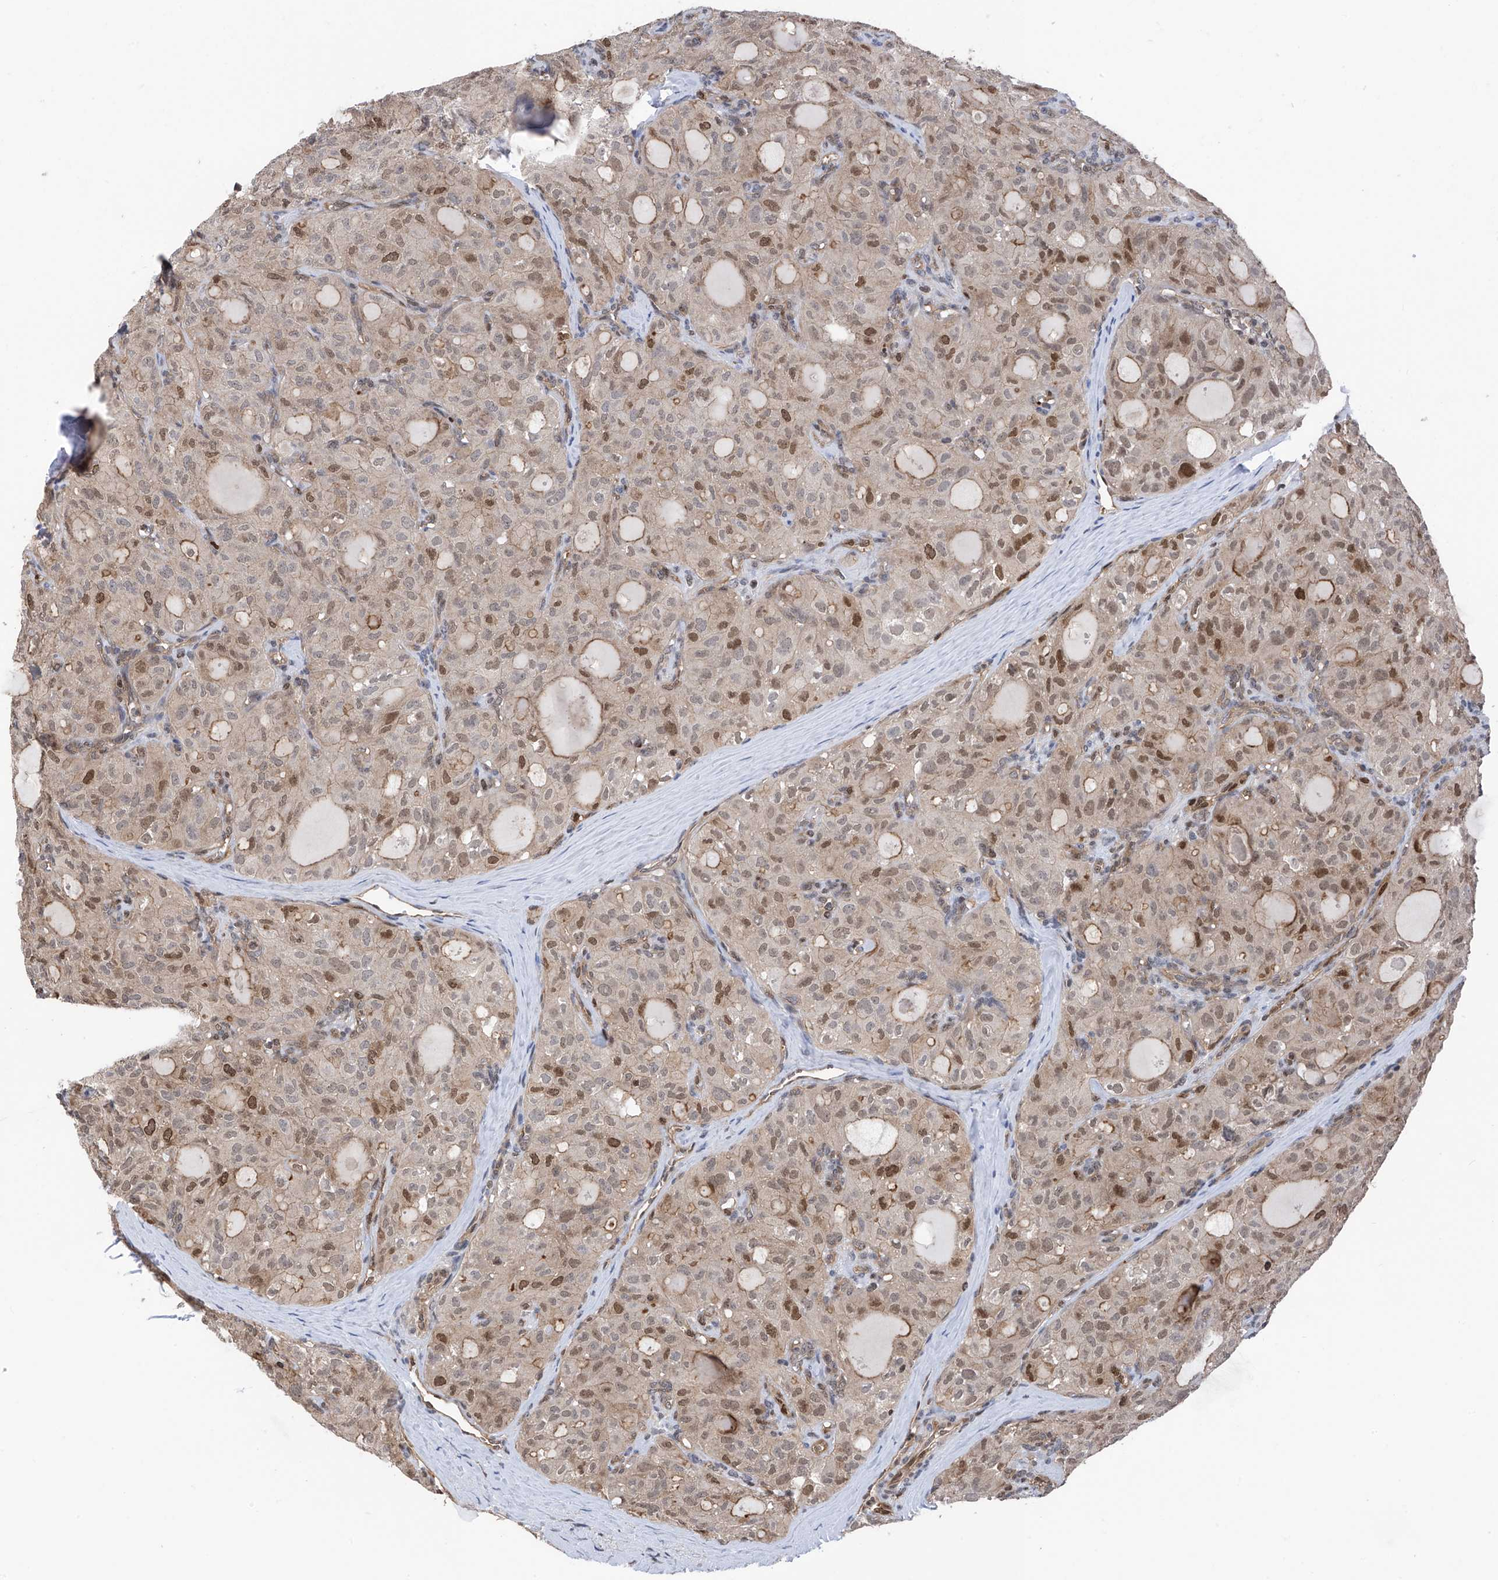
{"staining": {"intensity": "moderate", "quantity": "<25%", "location": "nuclear"}, "tissue": "thyroid cancer", "cell_type": "Tumor cells", "image_type": "cancer", "snomed": [{"axis": "morphology", "description": "Follicular adenoma carcinoma, NOS"}, {"axis": "topography", "description": "Thyroid gland"}], "caption": "Thyroid cancer was stained to show a protein in brown. There is low levels of moderate nuclear positivity in approximately <25% of tumor cells.", "gene": "DNAJC9", "patient": {"sex": "male", "age": 75}}